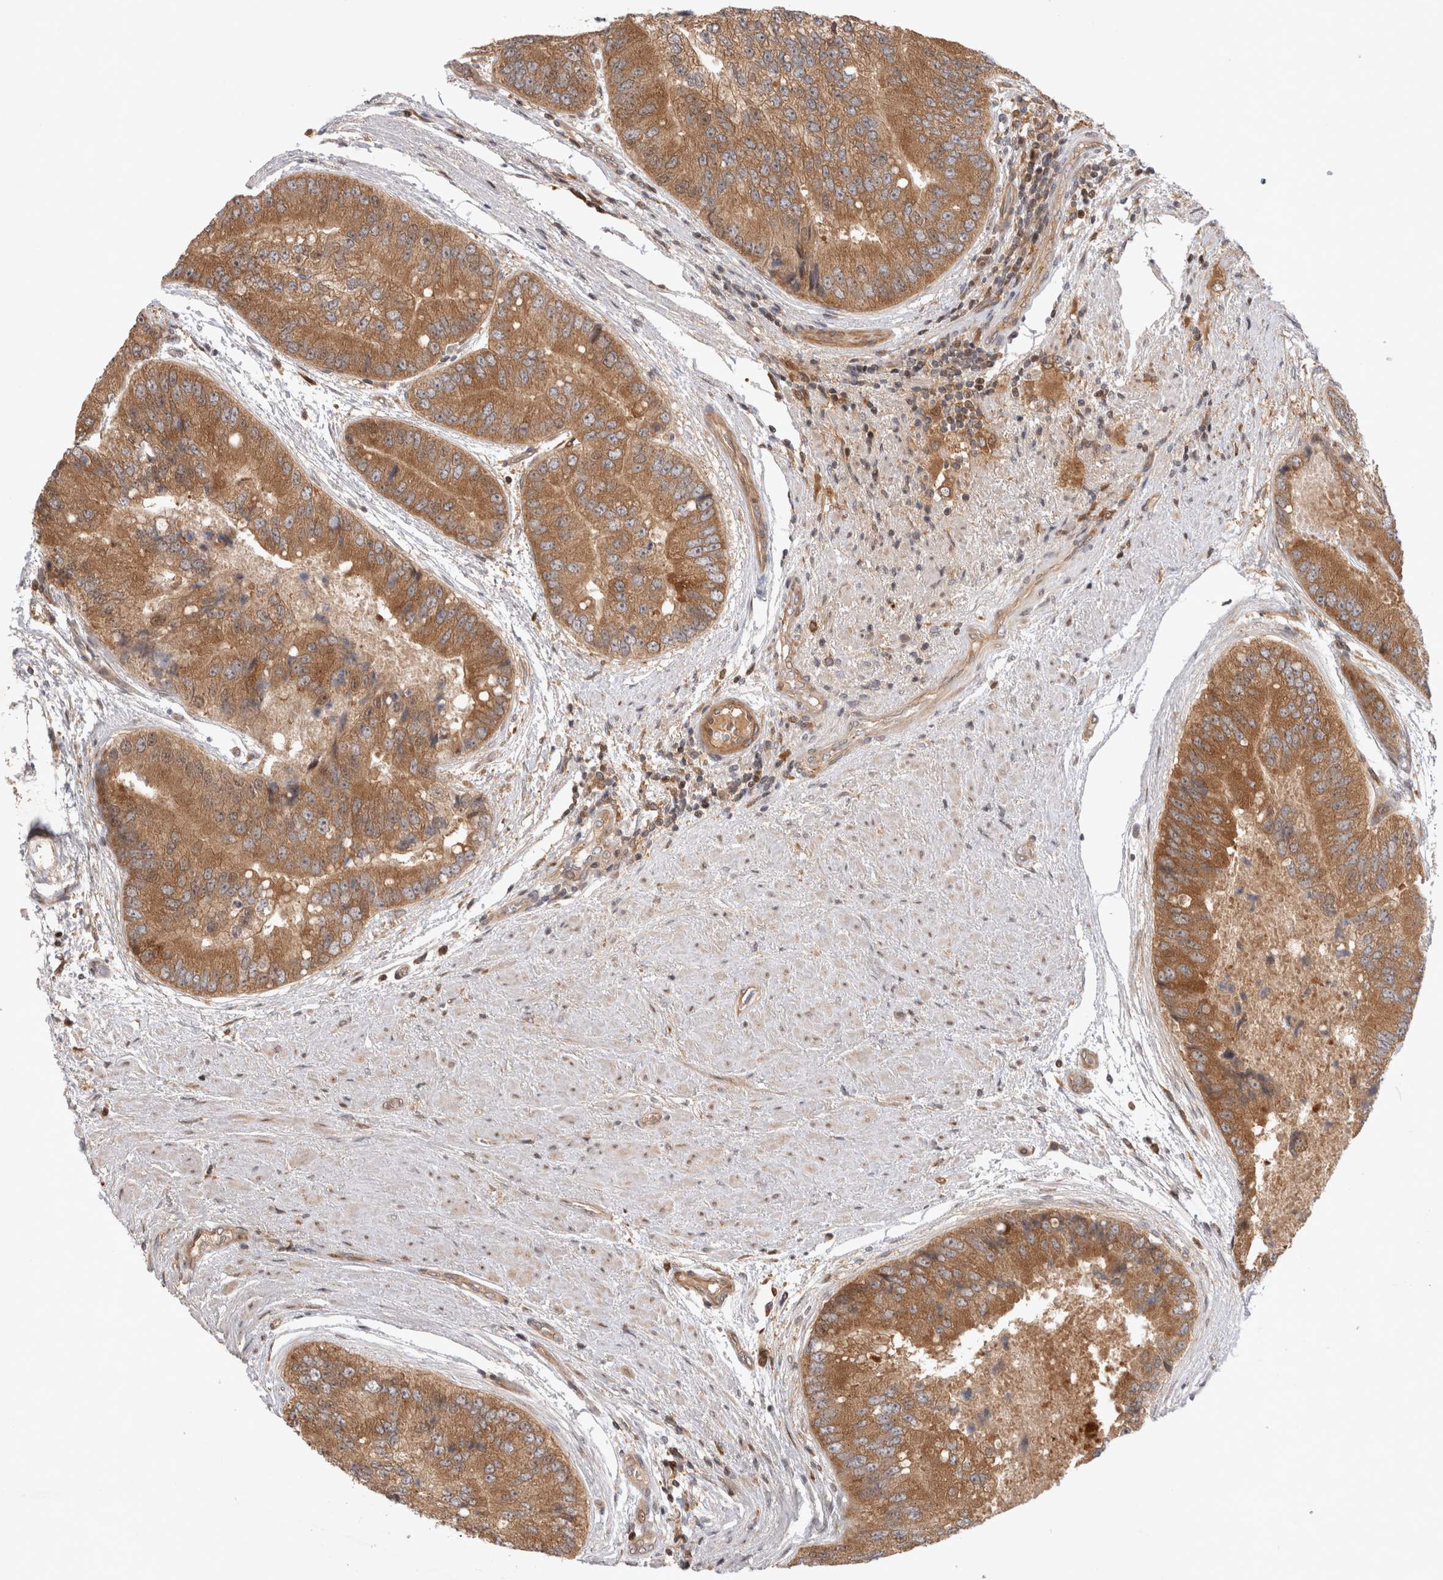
{"staining": {"intensity": "moderate", "quantity": ">75%", "location": "cytoplasmic/membranous"}, "tissue": "prostate cancer", "cell_type": "Tumor cells", "image_type": "cancer", "snomed": [{"axis": "morphology", "description": "Adenocarcinoma, High grade"}, {"axis": "topography", "description": "Prostate"}], "caption": "This histopathology image reveals immunohistochemistry staining of prostate cancer (adenocarcinoma (high-grade)), with medium moderate cytoplasmic/membranous staining in about >75% of tumor cells.", "gene": "HTT", "patient": {"sex": "male", "age": 70}}